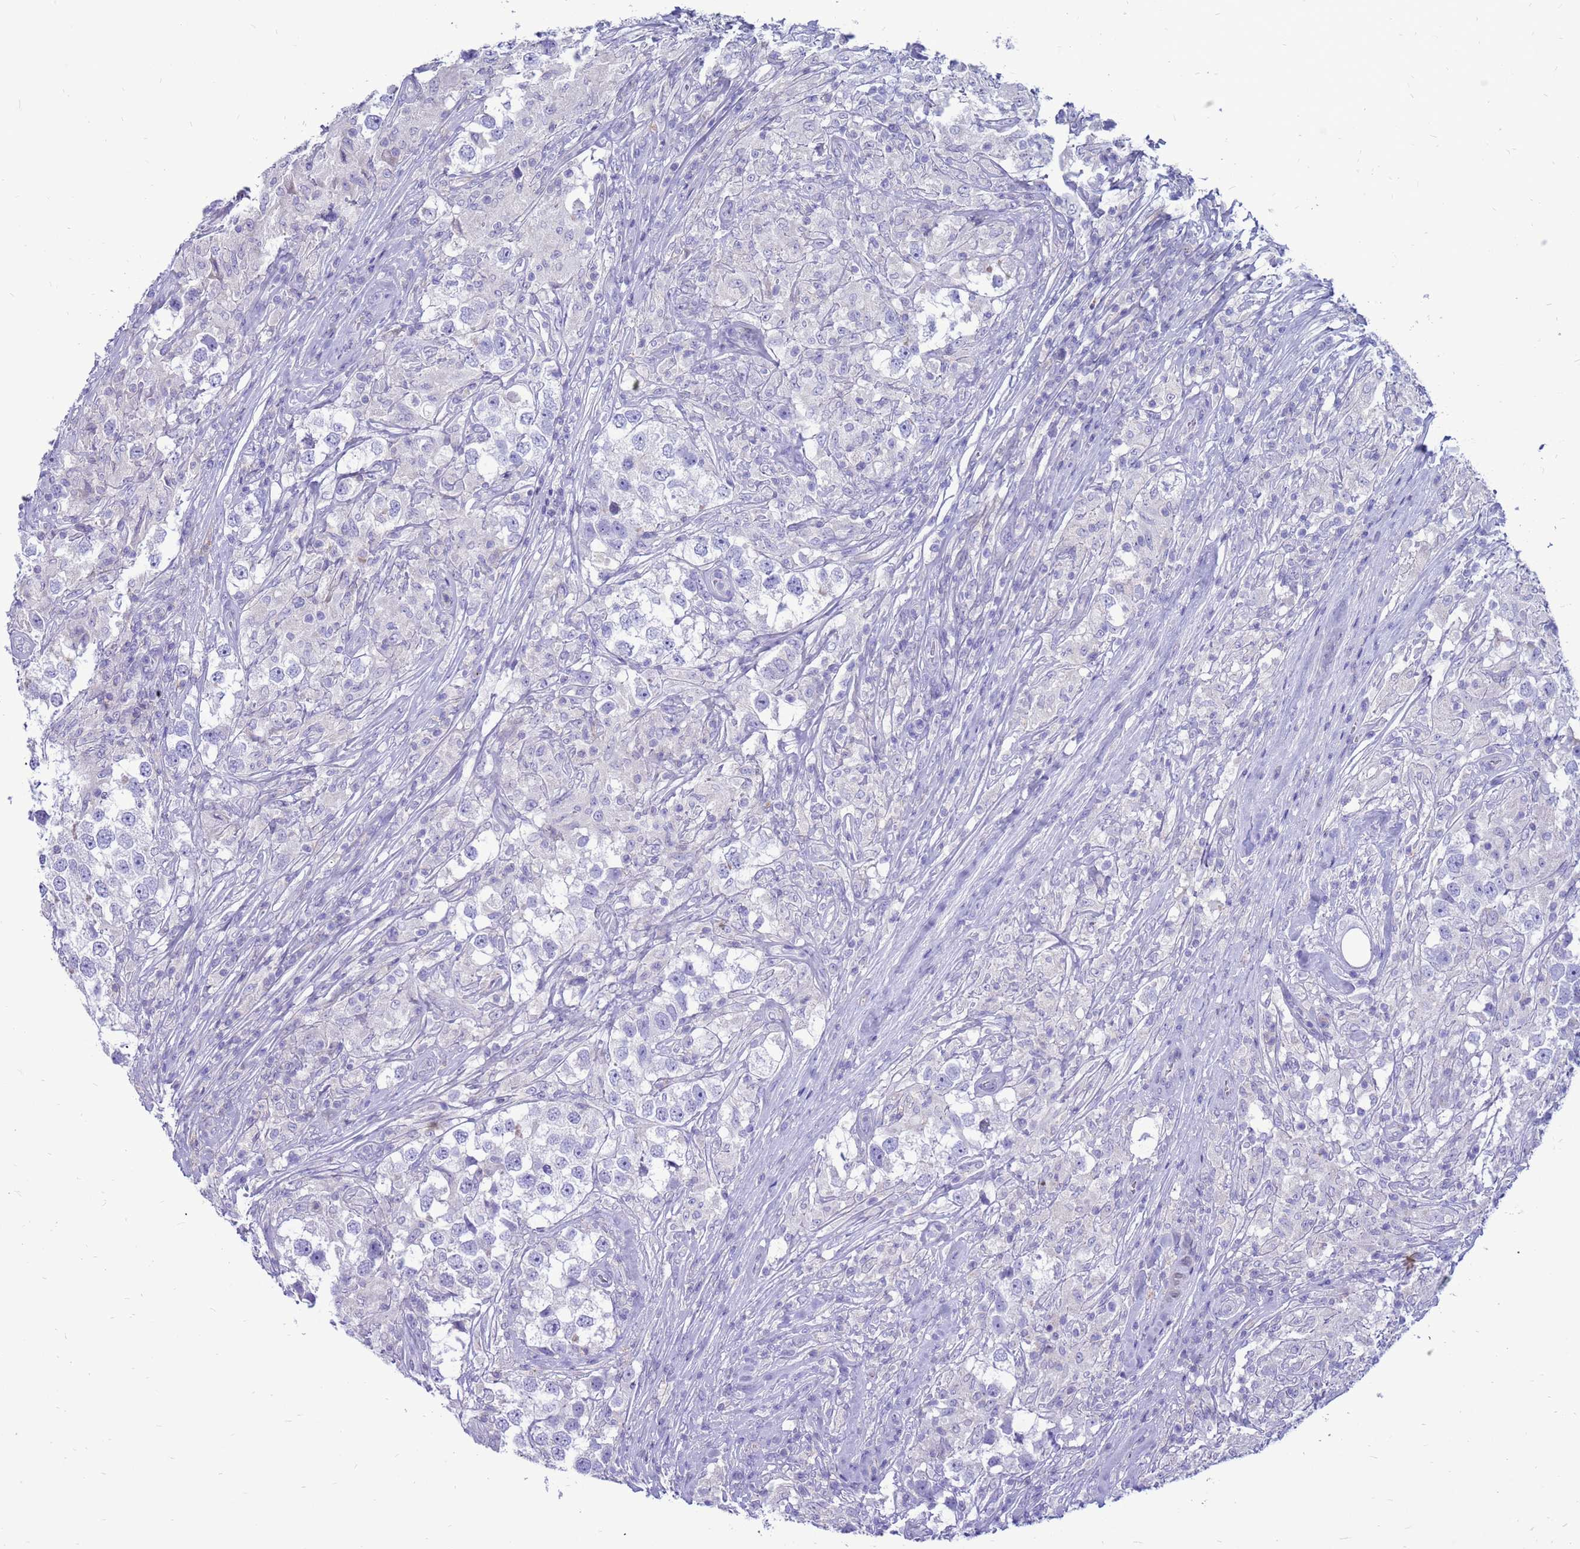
{"staining": {"intensity": "negative", "quantity": "none", "location": "none"}, "tissue": "testis cancer", "cell_type": "Tumor cells", "image_type": "cancer", "snomed": [{"axis": "morphology", "description": "Seminoma, NOS"}, {"axis": "topography", "description": "Testis"}], "caption": "This photomicrograph is of testis seminoma stained with IHC to label a protein in brown with the nuclei are counter-stained blue. There is no positivity in tumor cells.", "gene": "PDE10A", "patient": {"sex": "male", "age": 46}}